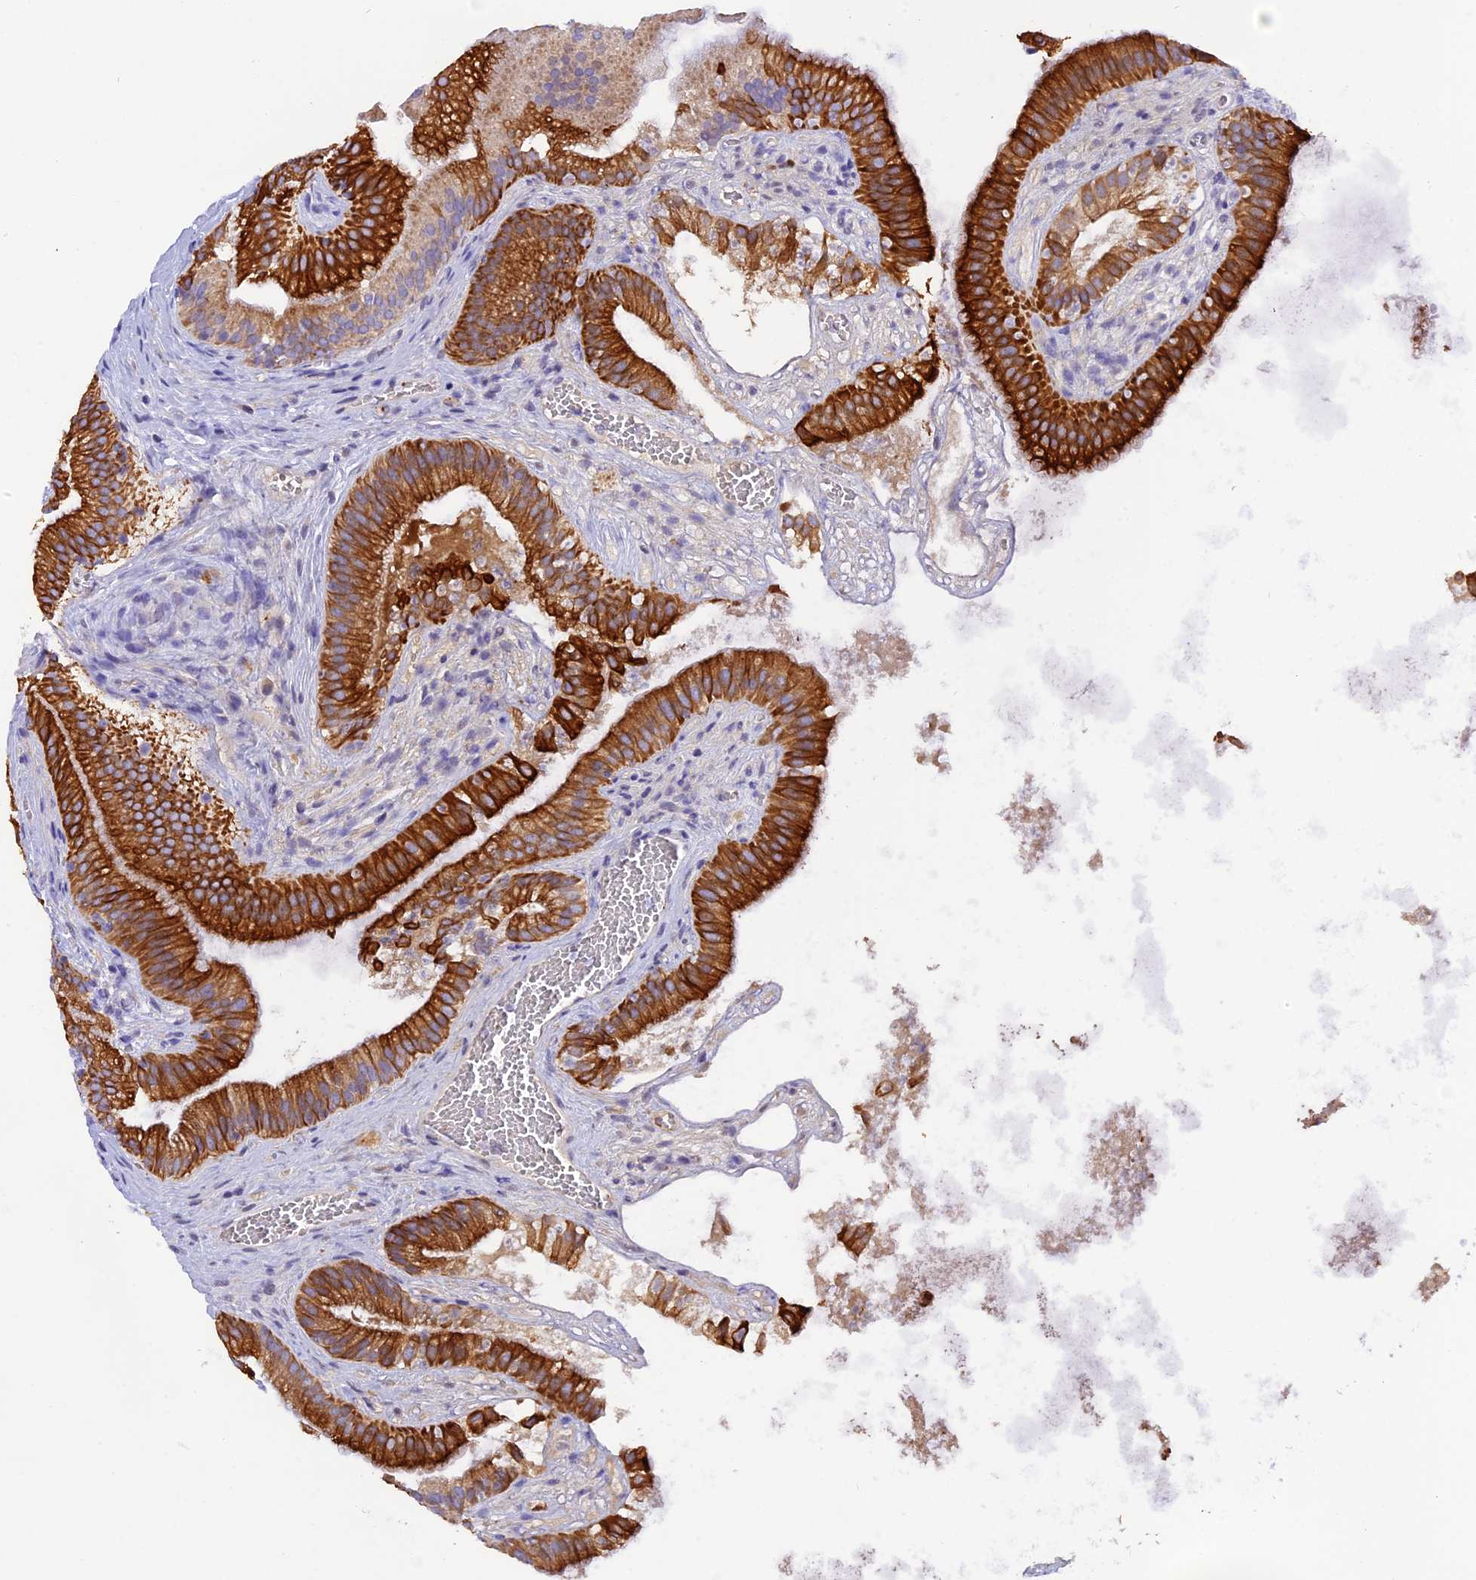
{"staining": {"intensity": "strong", "quantity": ">75%", "location": "cytoplasmic/membranous"}, "tissue": "gallbladder", "cell_type": "Glandular cells", "image_type": "normal", "snomed": [{"axis": "morphology", "description": "Normal tissue, NOS"}, {"axis": "topography", "description": "Gallbladder"}], "caption": "Glandular cells exhibit high levels of strong cytoplasmic/membranous staining in about >75% of cells in benign gallbladder. The staining was performed using DAB, with brown indicating positive protein expression. Nuclei are stained blue with hematoxylin.", "gene": "PKIA", "patient": {"sex": "female", "age": 54}}